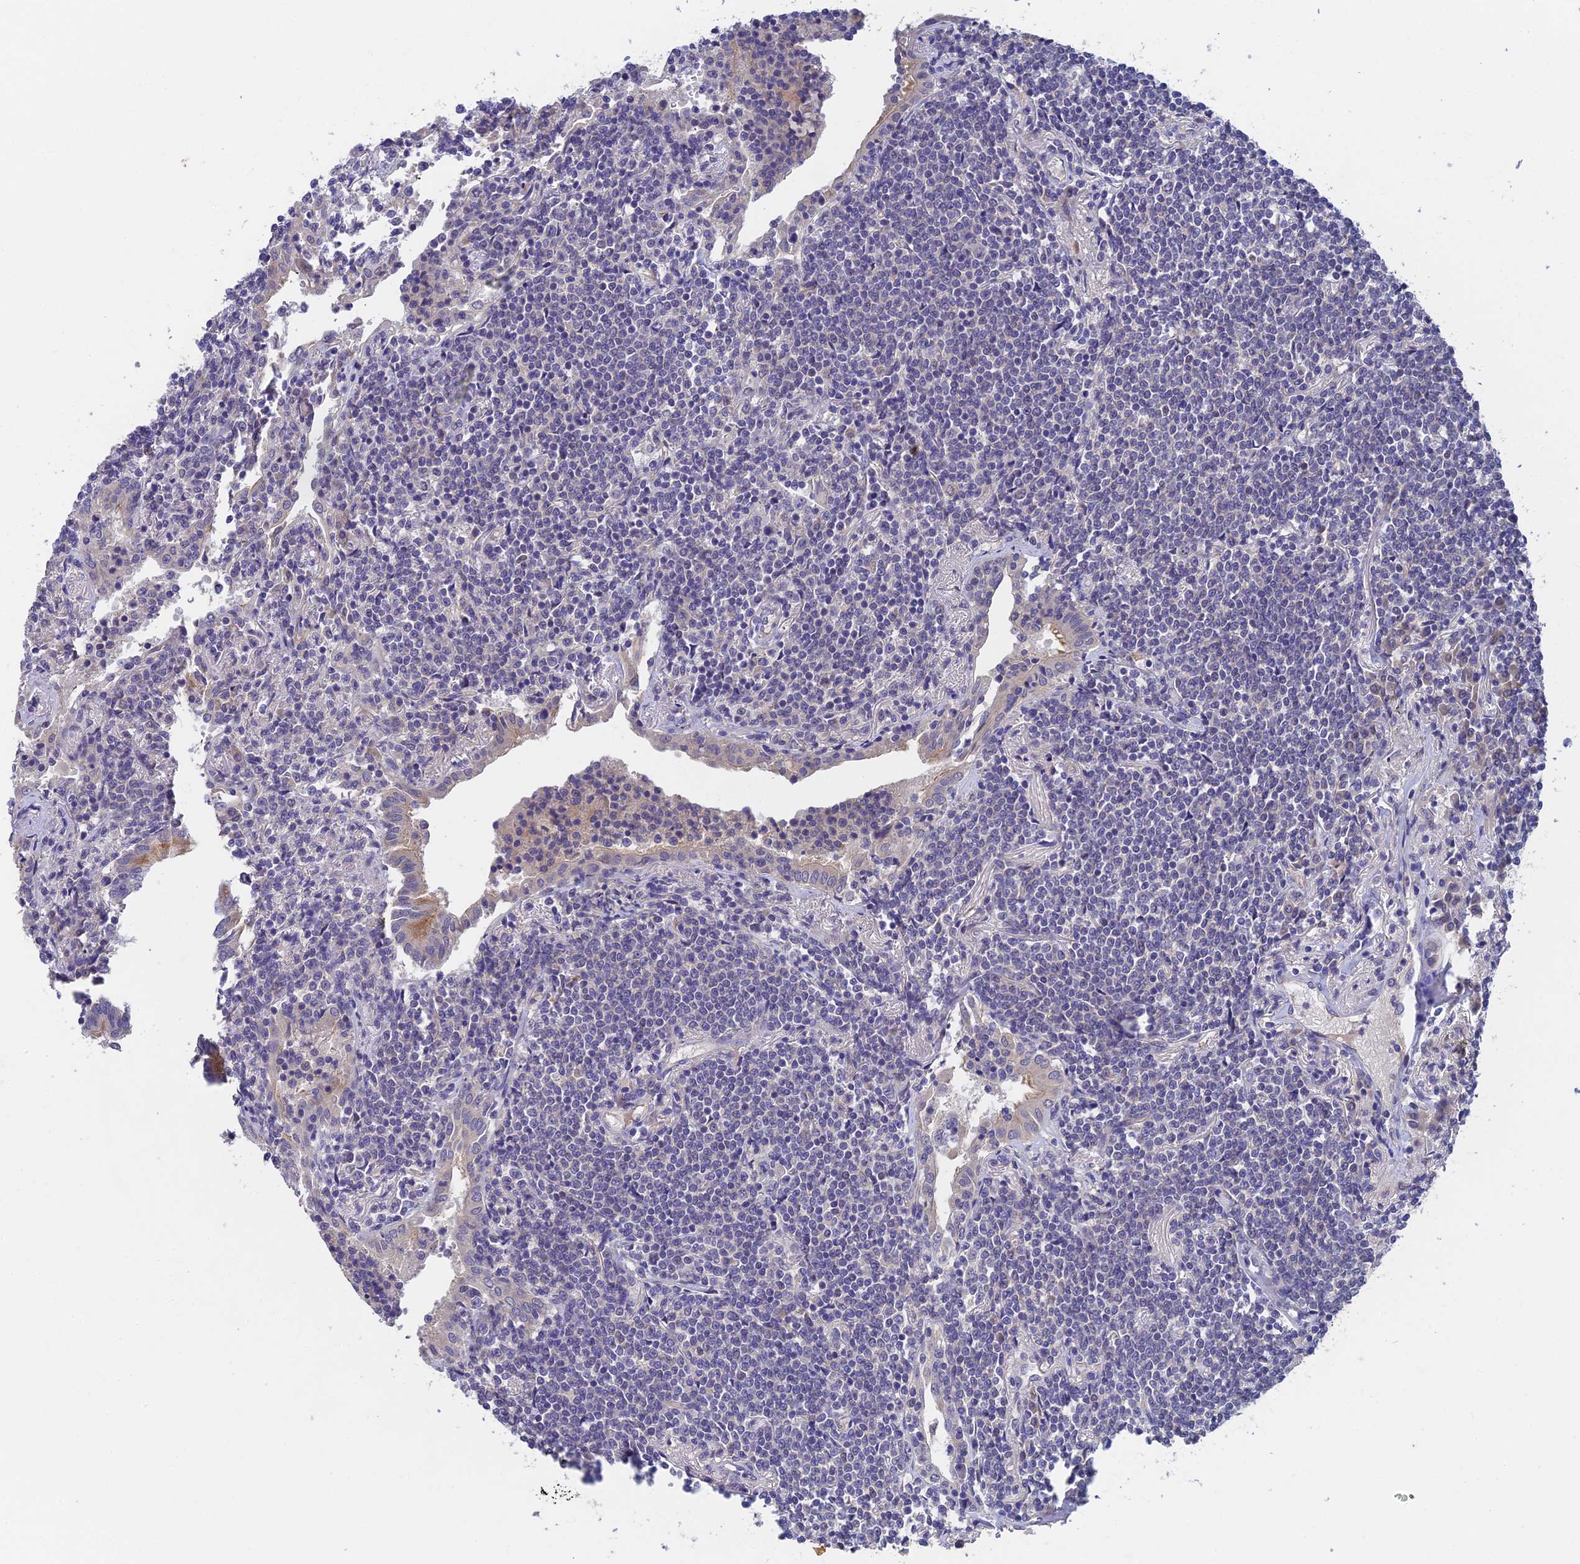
{"staining": {"intensity": "negative", "quantity": "none", "location": "none"}, "tissue": "lymphoma", "cell_type": "Tumor cells", "image_type": "cancer", "snomed": [{"axis": "morphology", "description": "Malignant lymphoma, non-Hodgkin's type, Low grade"}, {"axis": "topography", "description": "Lung"}], "caption": "Tumor cells are negative for brown protein staining in lymphoma. The staining was performed using DAB (3,3'-diaminobenzidine) to visualize the protein expression in brown, while the nuclei were stained in blue with hematoxylin (Magnification: 20x).", "gene": "ADAMTS13", "patient": {"sex": "female", "age": 71}}